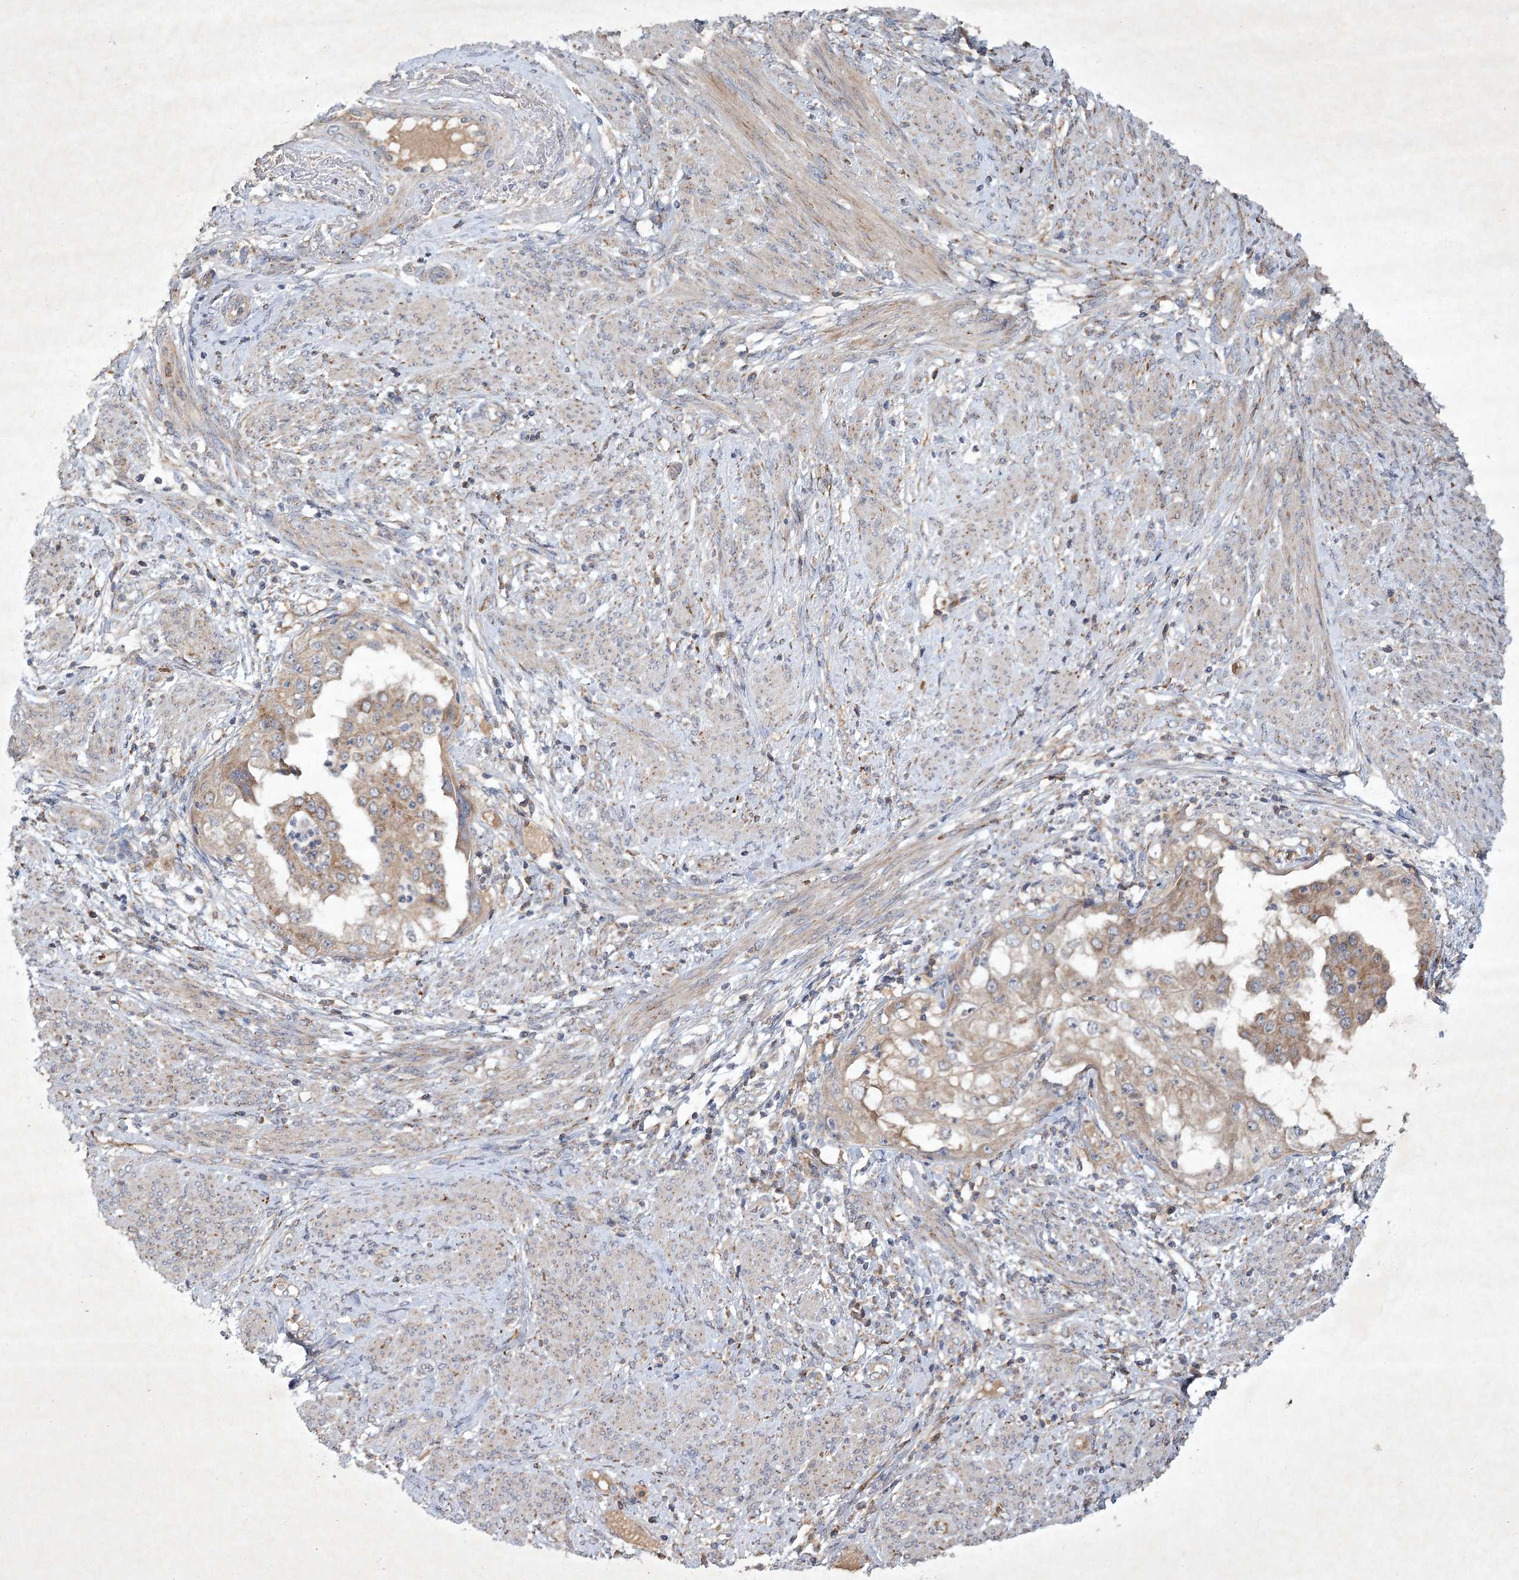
{"staining": {"intensity": "weak", "quantity": "25%-75%", "location": "cytoplasmic/membranous"}, "tissue": "endometrial cancer", "cell_type": "Tumor cells", "image_type": "cancer", "snomed": [{"axis": "morphology", "description": "Adenocarcinoma, NOS"}, {"axis": "topography", "description": "Endometrium"}], "caption": "A brown stain highlights weak cytoplasmic/membranous staining of a protein in endometrial cancer (adenocarcinoma) tumor cells.", "gene": "PYROXD2", "patient": {"sex": "female", "age": 85}}